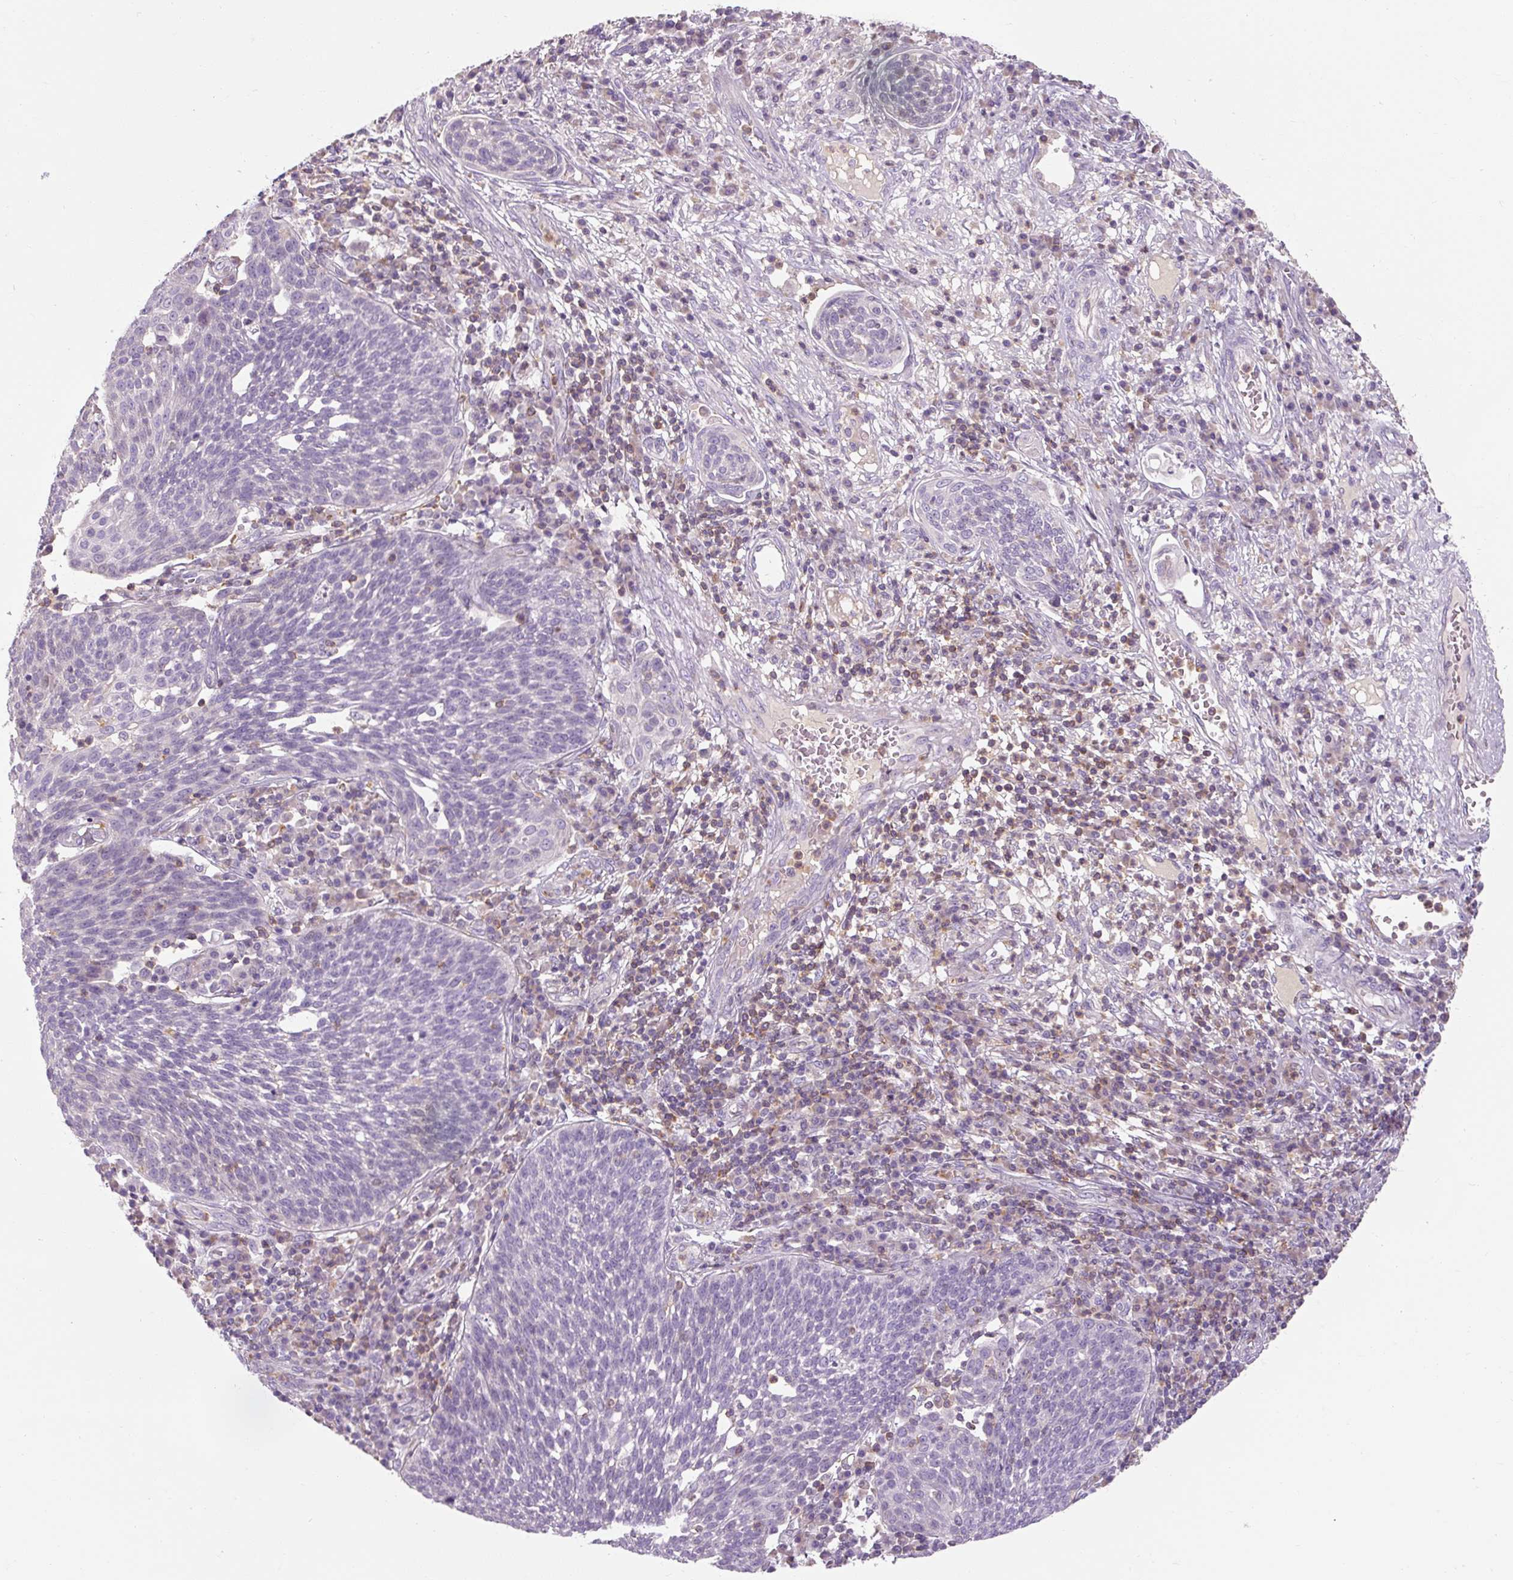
{"staining": {"intensity": "negative", "quantity": "none", "location": "none"}, "tissue": "cervical cancer", "cell_type": "Tumor cells", "image_type": "cancer", "snomed": [{"axis": "morphology", "description": "Squamous cell carcinoma, NOS"}, {"axis": "topography", "description": "Cervix"}], "caption": "There is no significant staining in tumor cells of cervical cancer.", "gene": "TIGD2", "patient": {"sex": "female", "age": 34}}